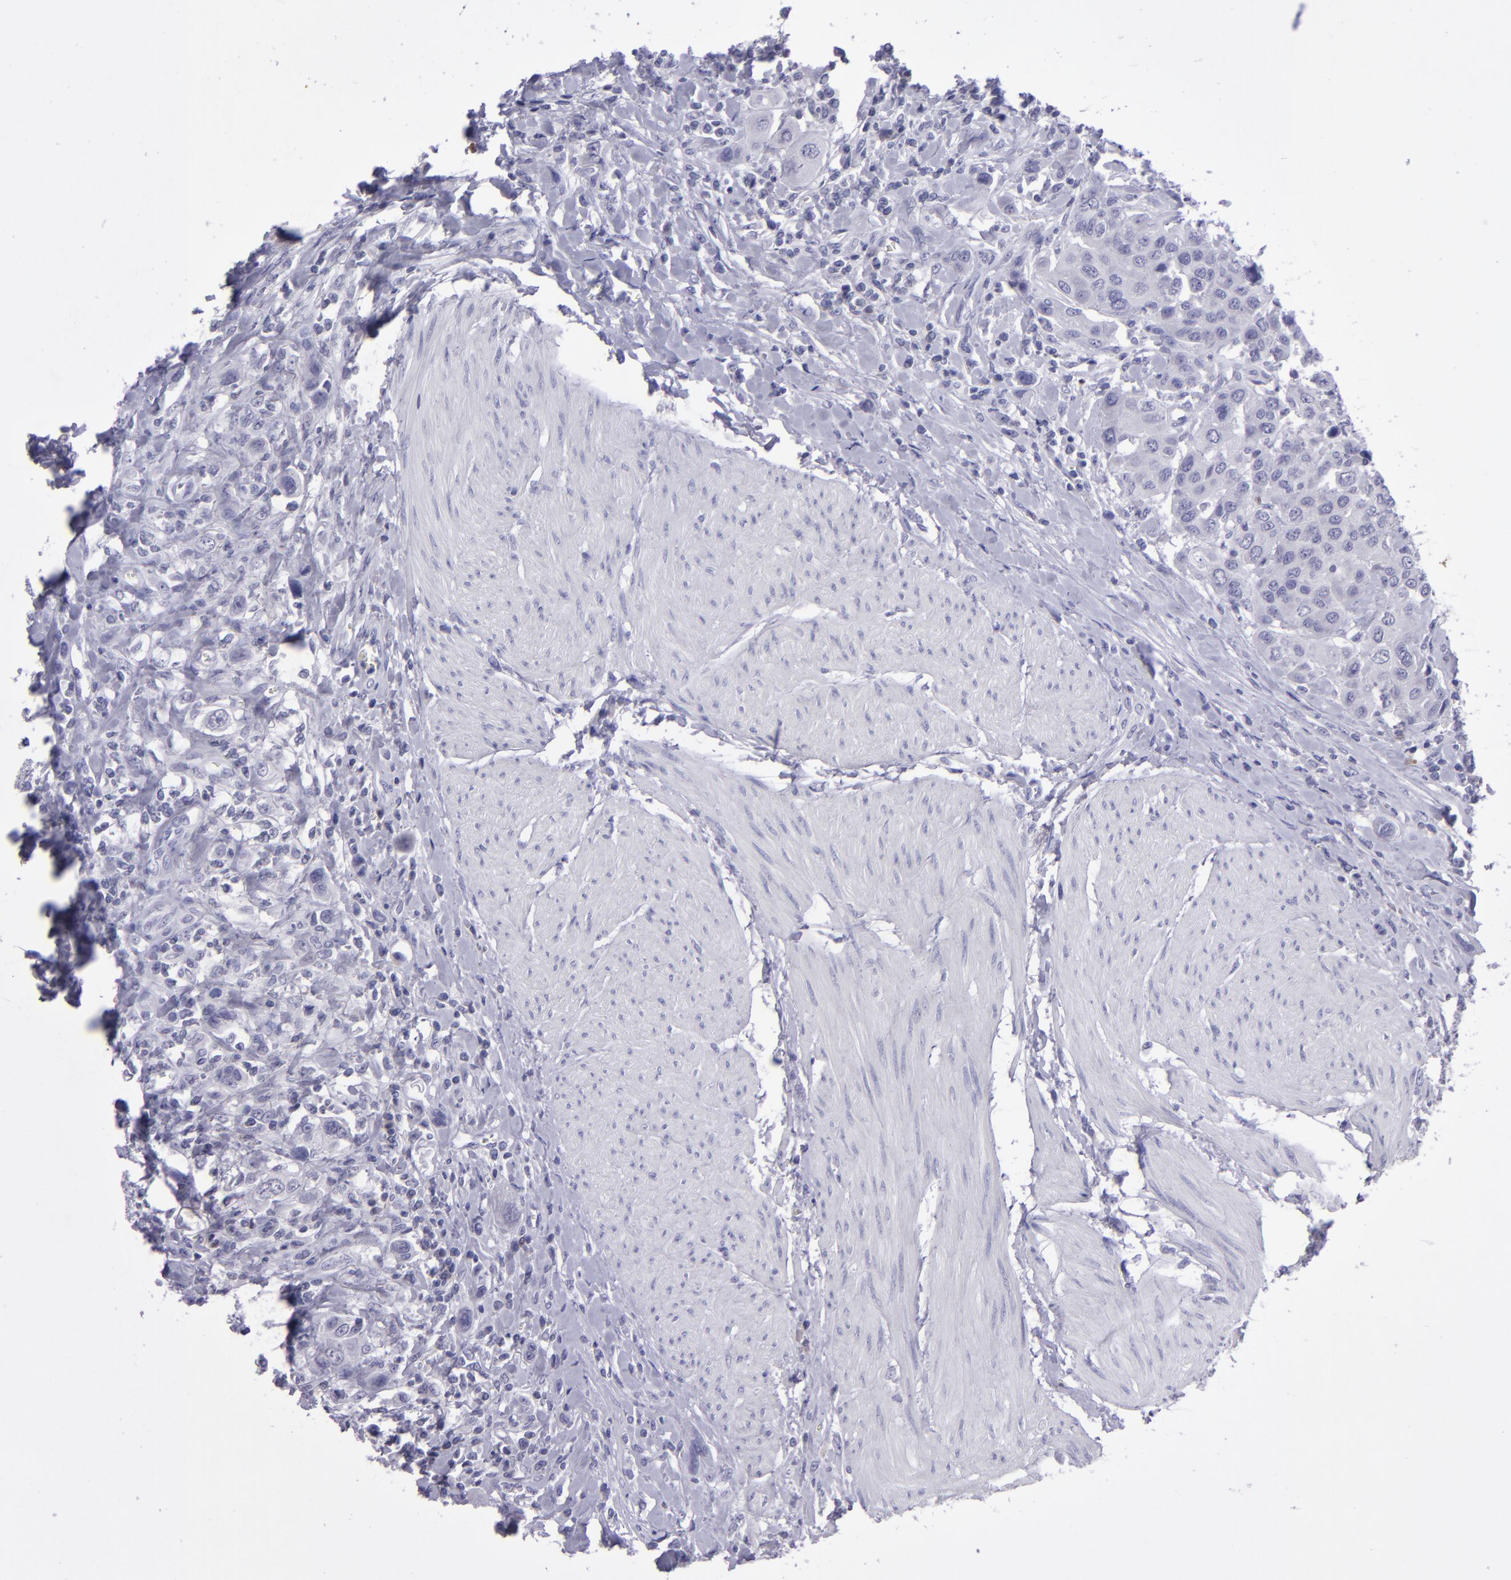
{"staining": {"intensity": "negative", "quantity": "none", "location": "none"}, "tissue": "urothelial cancer", "cell_type": "Tumor cells", "image_type": "cancer", "snomed": [{"axis": "morphology", "description": "Urothelial carcinoma, High grade"}, {"axis": "topography", "description": "Urinary bladder"}], "caption": "Immunohistochemistry (IHC) of human urothelial carcinoma (high-grade) demonstrates no positivity in tumor cells.", "gene": "POU2F2", "patient": {"sex": "male", "age": 50}}